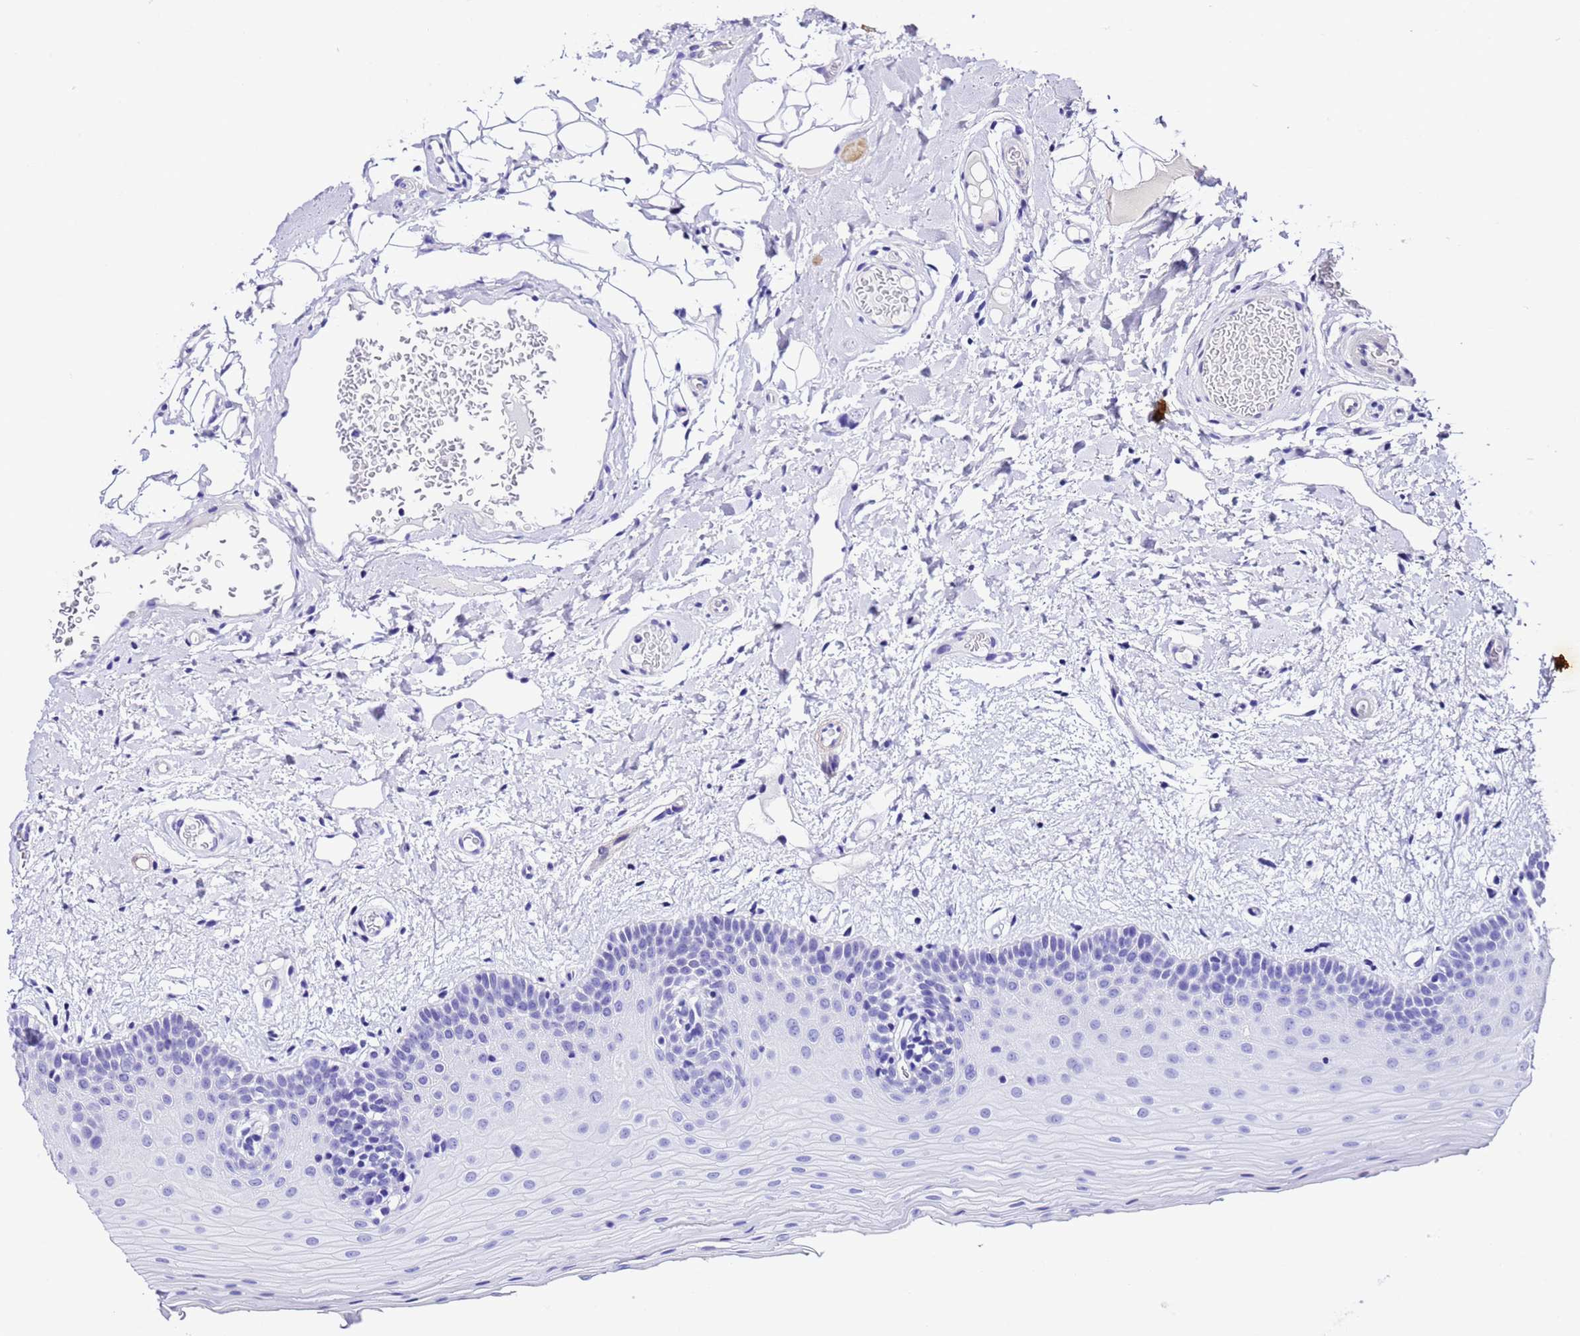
{"staining": {"intensity": "negative", "quantity": "none", "location": "none"}, "tissue": "oral mucosa", "cell_type": "Squamous epithelial cells", "image_type": "normal", "snomed": [{"axis": "morphology", "description": "Normal tissue, NOS"}, {"axis": "topography", "description": "Oral tissue"}, {"axis": "topography", "description": "Tounge, NOS"}], "caption": "DAB immunohistochemical staining of normal human oral mucosa exhibits no significant positivity in squamous epithelial cells.", "gene": "ZNF417", "patient": {"sex": "male", "age": 47}}